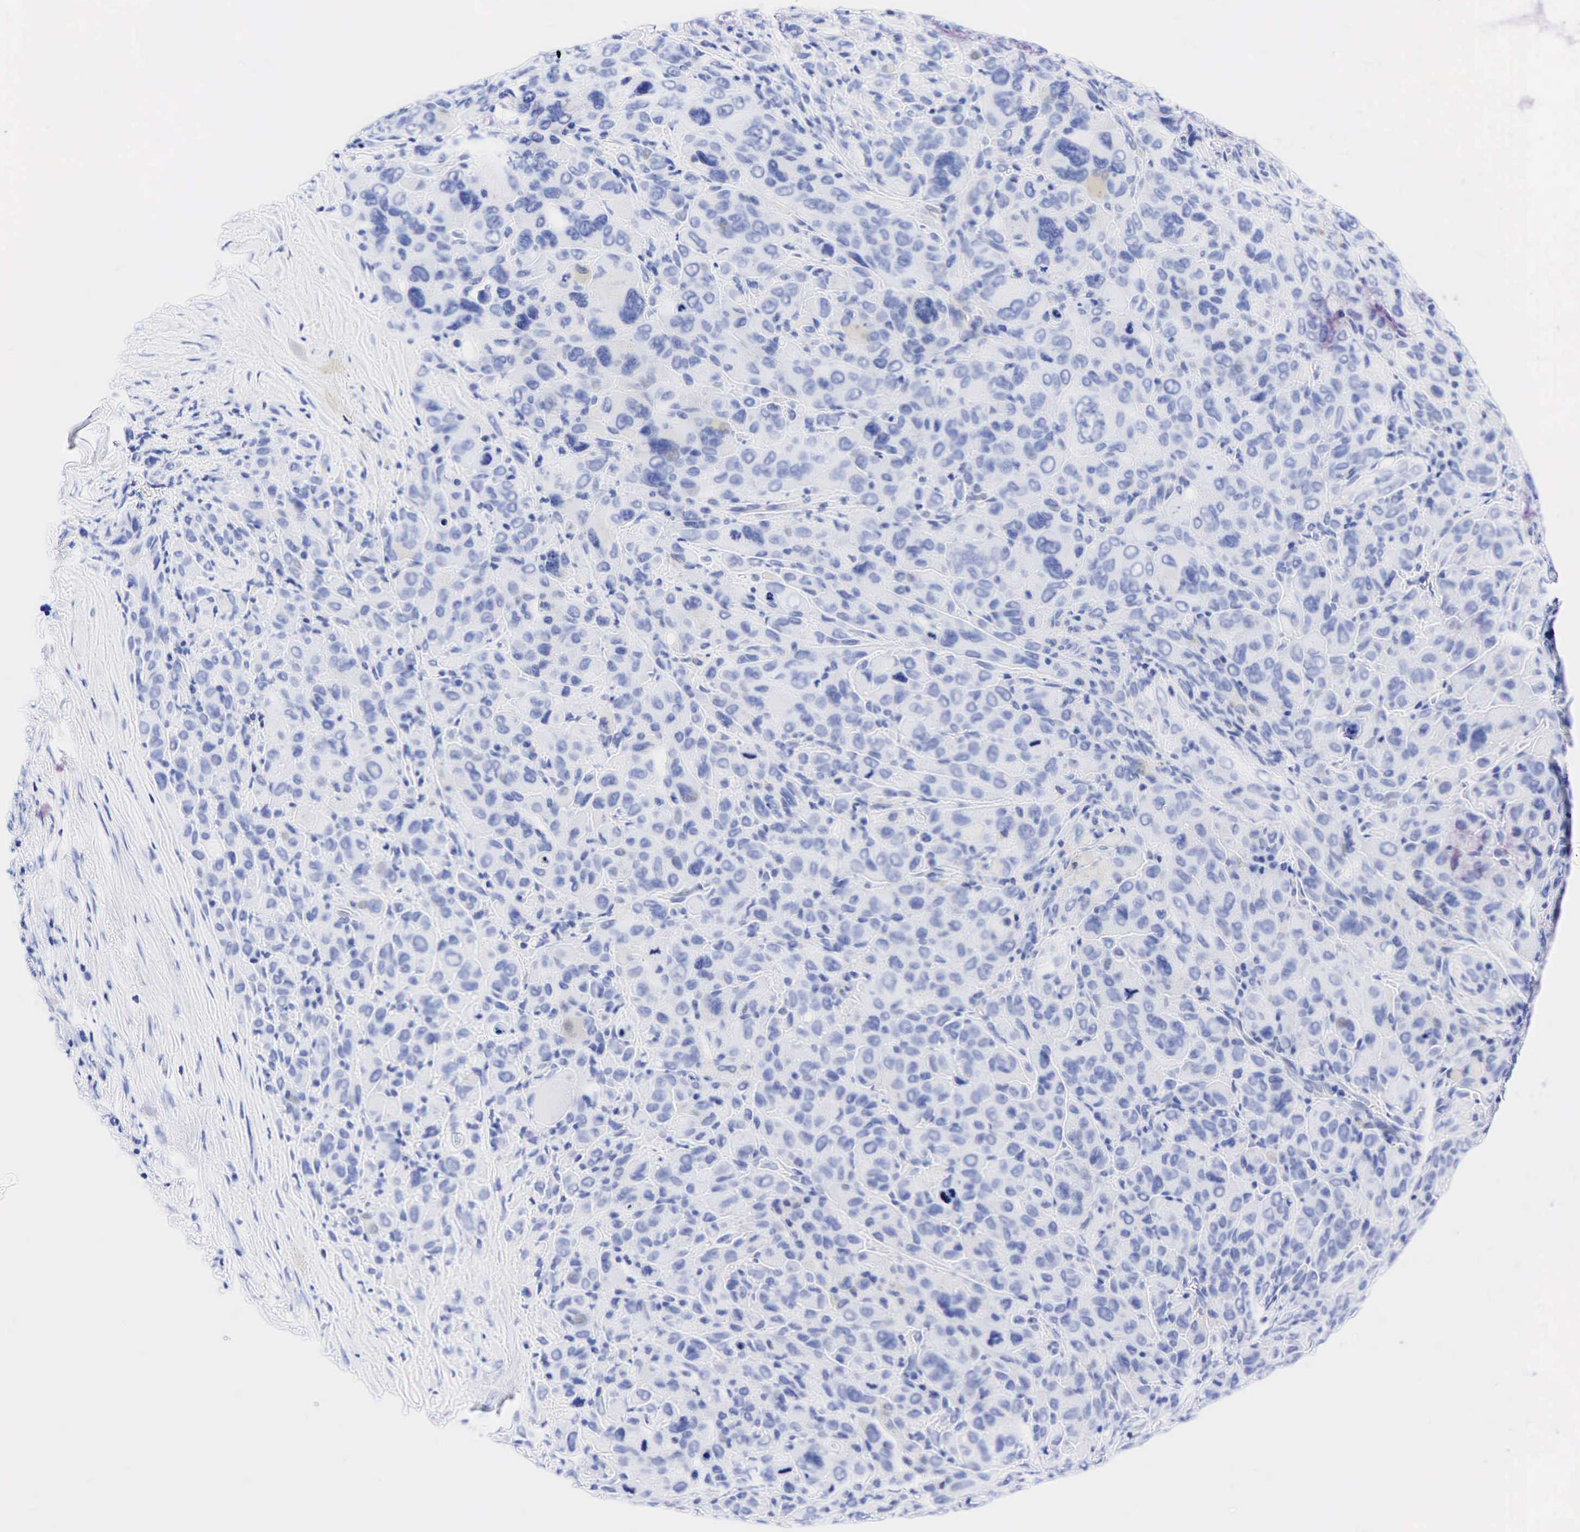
{"staining": {"intensity": "negative", "quantity": "none", "location": "none"}, "tissue": "melanoma", "cell_type": "Tumor cells", "image_type": "cancer", "snomed": [{"axis": "morphology", "description": "Malignant melanoma, Metastatic site"}, {"axis": "topography", "description": "Skin"}], "caption": "This histopathology image is of malignant melanoma (metastatic site) stained with immunohistochemistry (IHC) to label a protein in brown with the nuclei are counter-stained blue. There is no expression in tumor cells.", "gene": "ESR1", "patient": {"sex": "male", "age": 32}}